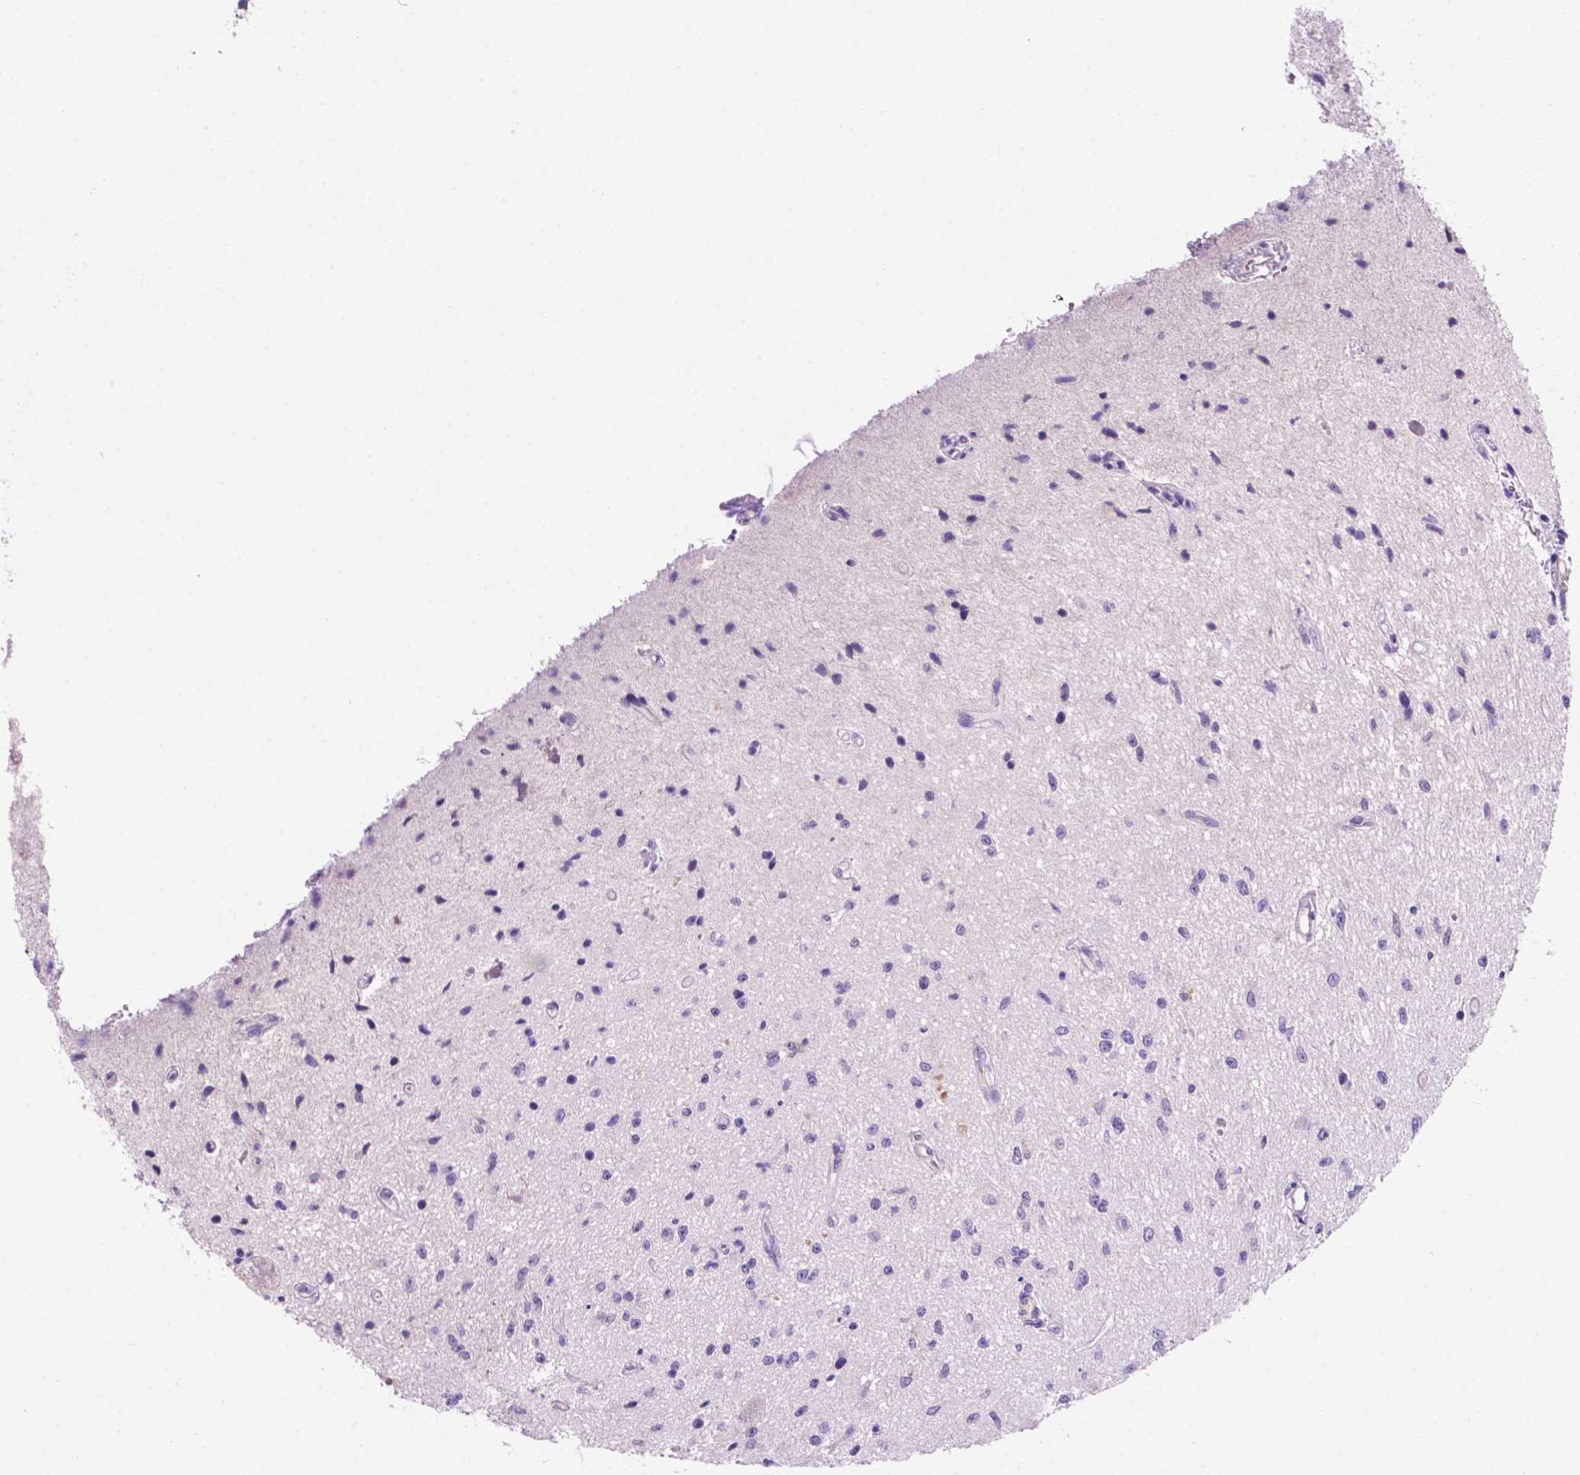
{"staining": {"intensity": "negative", "quantity": "none", "location": "none"}, "tissue": "glioma", "cell_type": "Tumor cells", "image_type": "cancer", "snomed": [{"axis": "morphology", "description": "Glioma, malignant, Low grade"}, {"axis": "topography", "description": "Cerebellum"}], "caption": "Protein analysis of glioma shows no significant expression in tumor cells. (DAB IHC with hematoxylin counter stain).", "gene": "CEACAM7", "patient": {"sex": "female", "age": 14}}